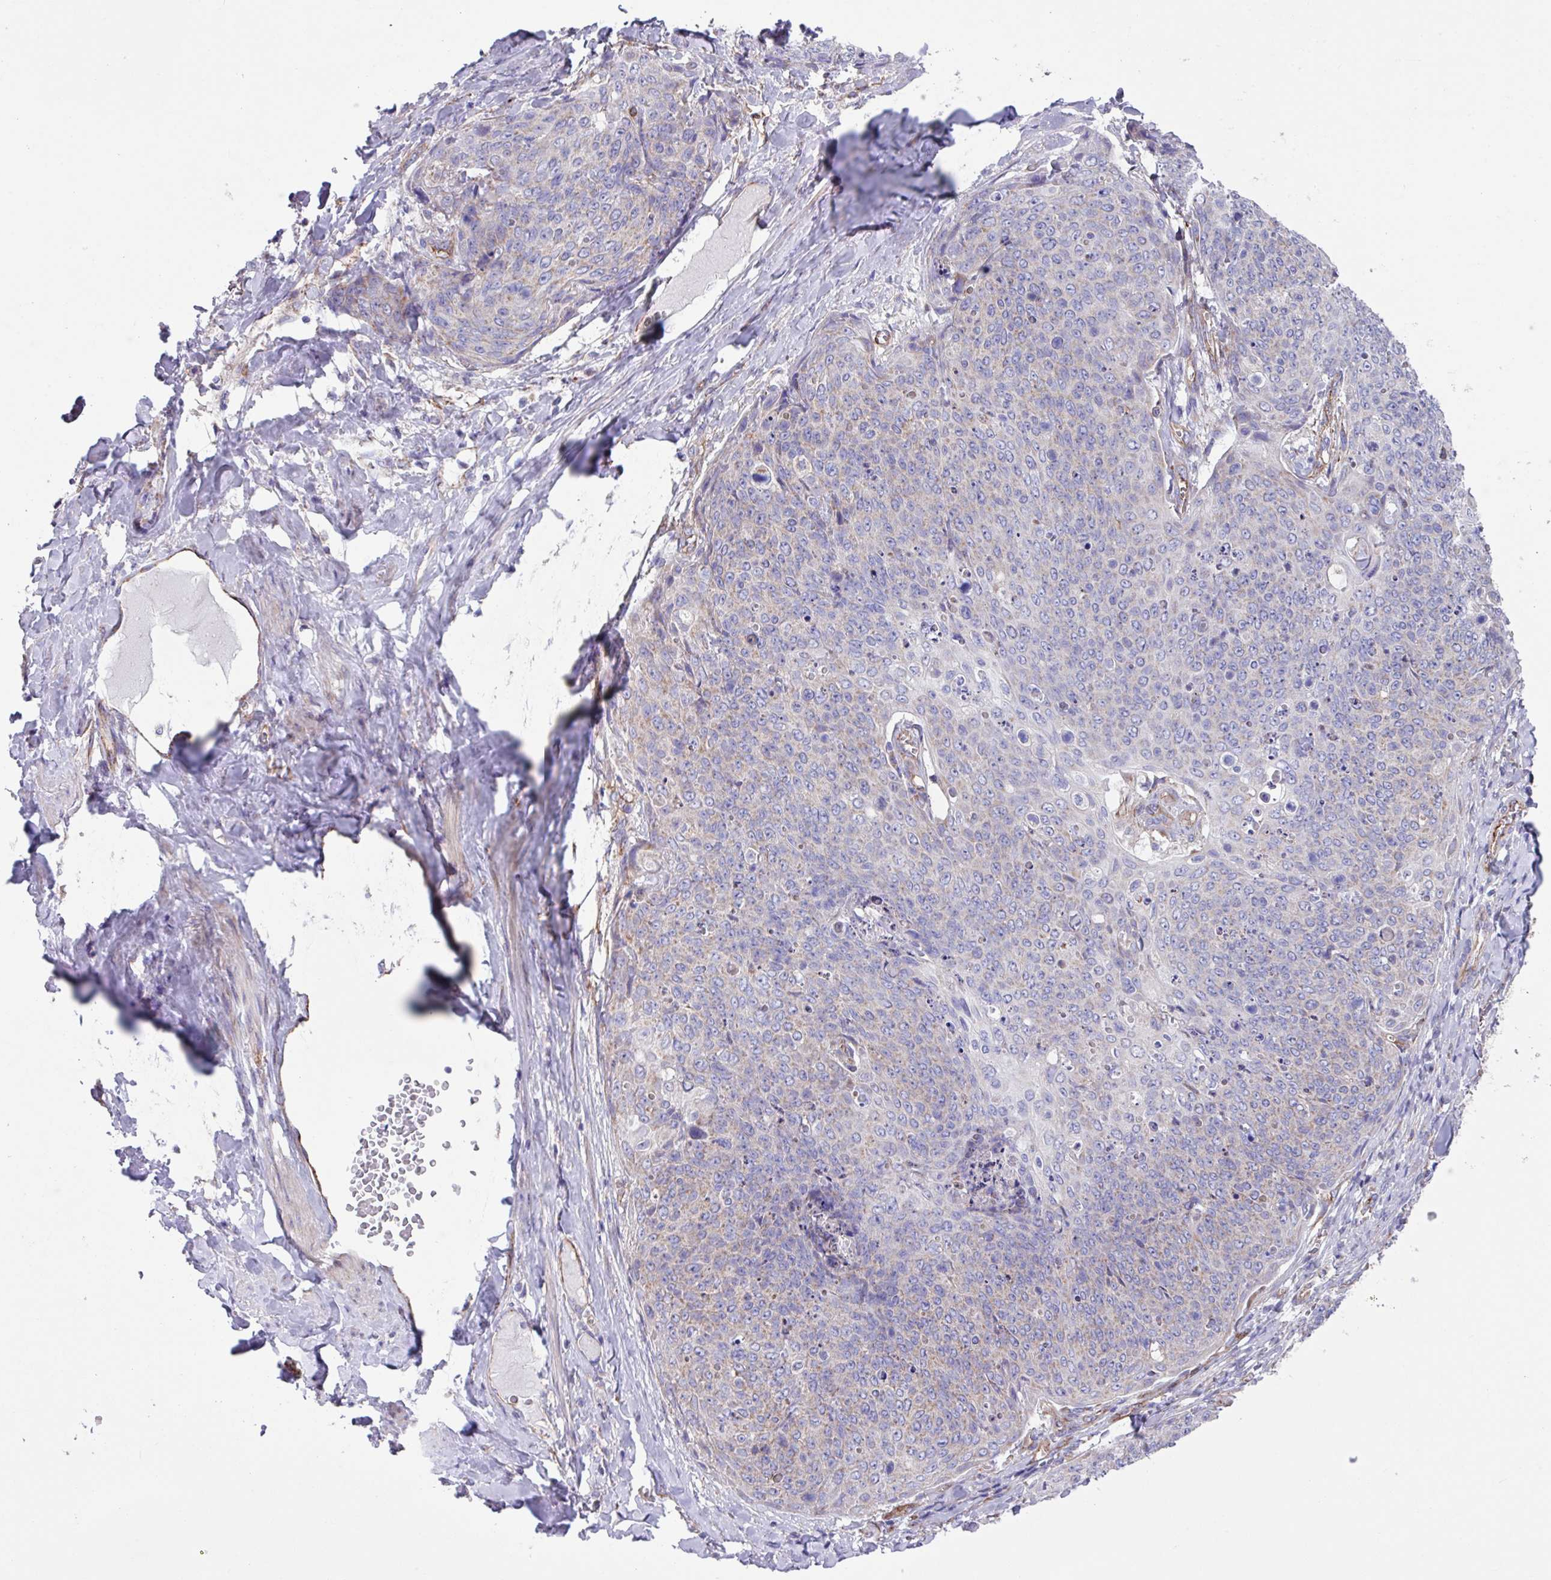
{"staining": {"intensity": "weak", "quantity": "<25%", "location": "cytoplasmic/membranous"}, "tissue": "skin cancer", "cell_type": "Tumor cells", "image_type": "cancer", "snomed": [{"axis": "morphology", "description": "Squamous cell carcinoma, NOS"}, {"axis": "topography", "description": "Skin"}, {"axis": "topography", "description": "Vulva"}], "caption": "DAB immunohistochemical staining of human skin cancer (squamous cell carcinoma) displays no significant positivity in tumor cells.", "gene": "OTULIN", "patient": {"sex": "female", "age": 85}}